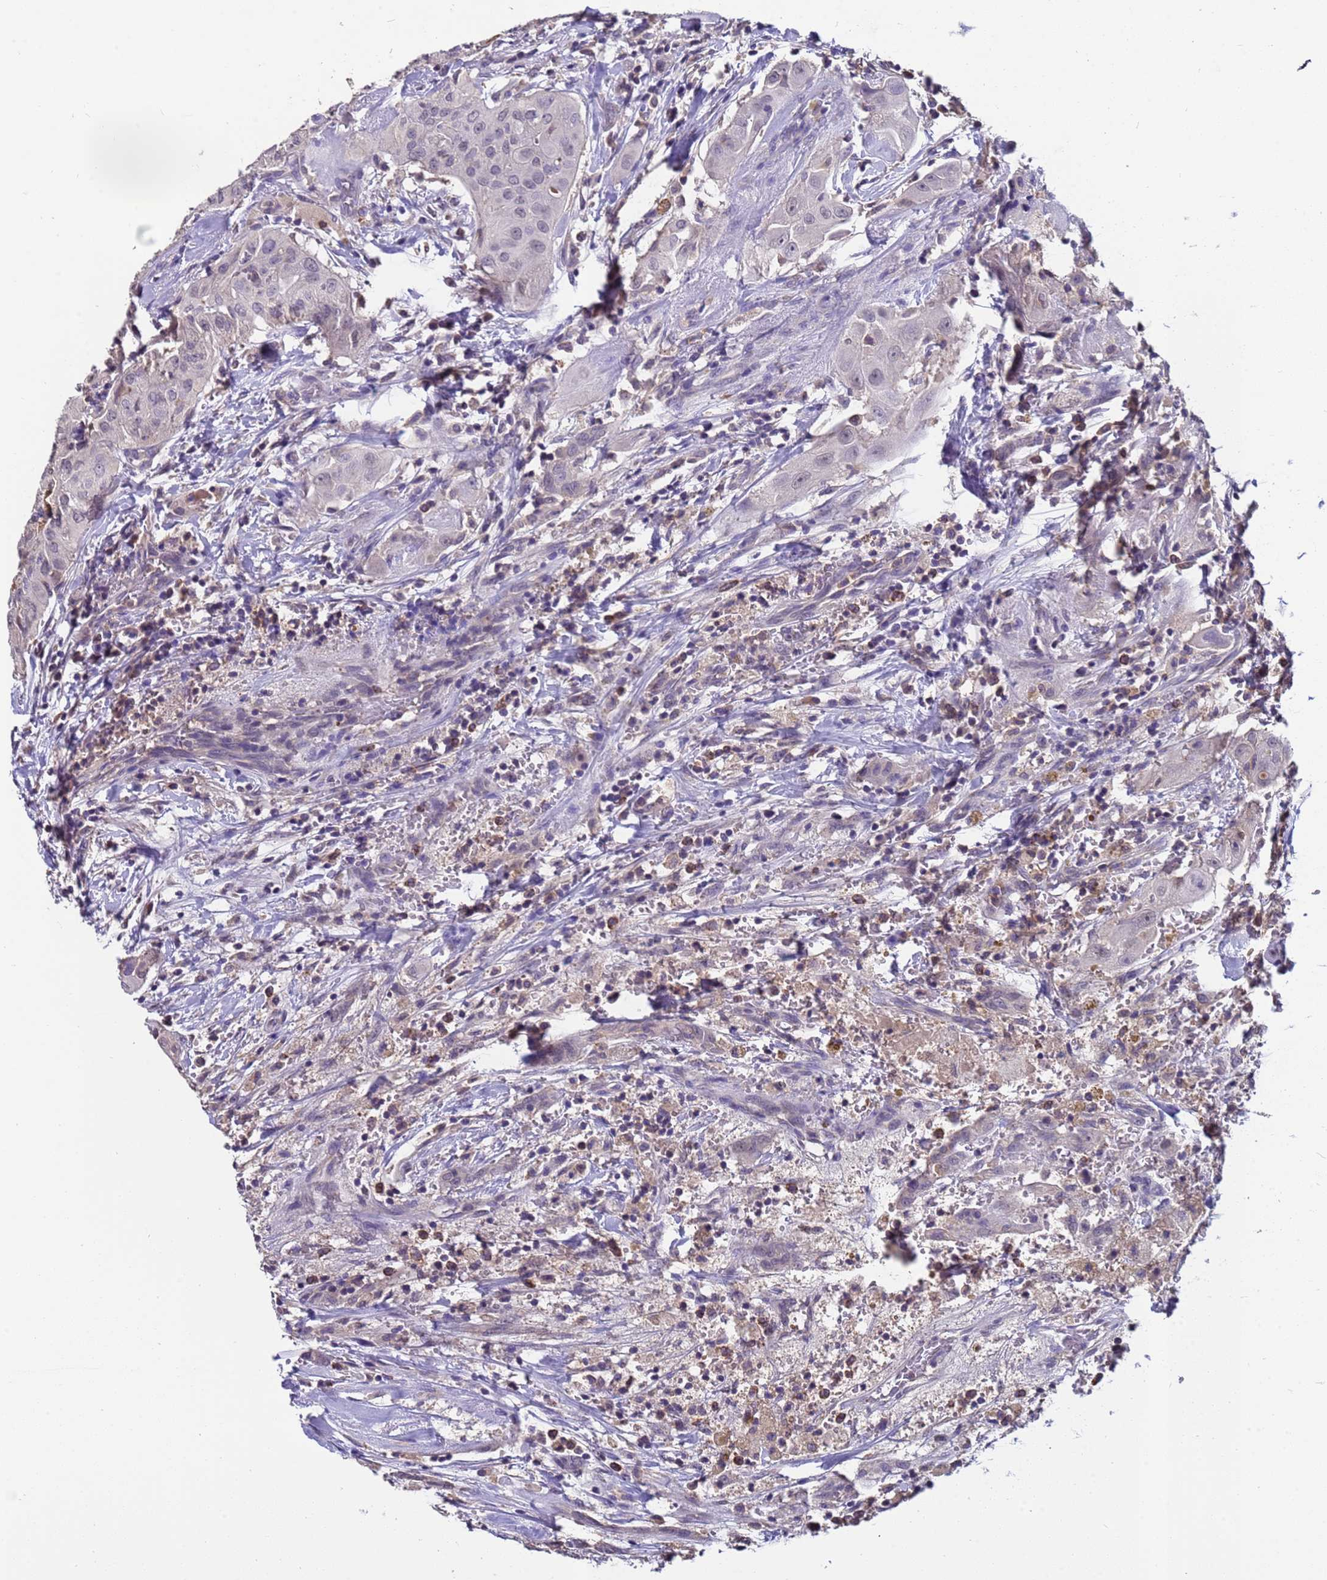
{"staining": {"intensity": "negative", "quantity": "none", "location": "none"}, "tissue": "thyroid cancer", "cell_type": "Tumor cells", "image_type": "cancer", "snomed": [{"axis": "morphology", "description": "Papillary adenocarcinoma, NOS"}, {"axis": "topography", "description": "Thyroid gland"}], "caption": "Image shows no protein staining in tumor cells of thyroid papillary adenocarcinoma tissue.", "gene": "ZNF248", "patient": {"sex": "female", "age": 59}}